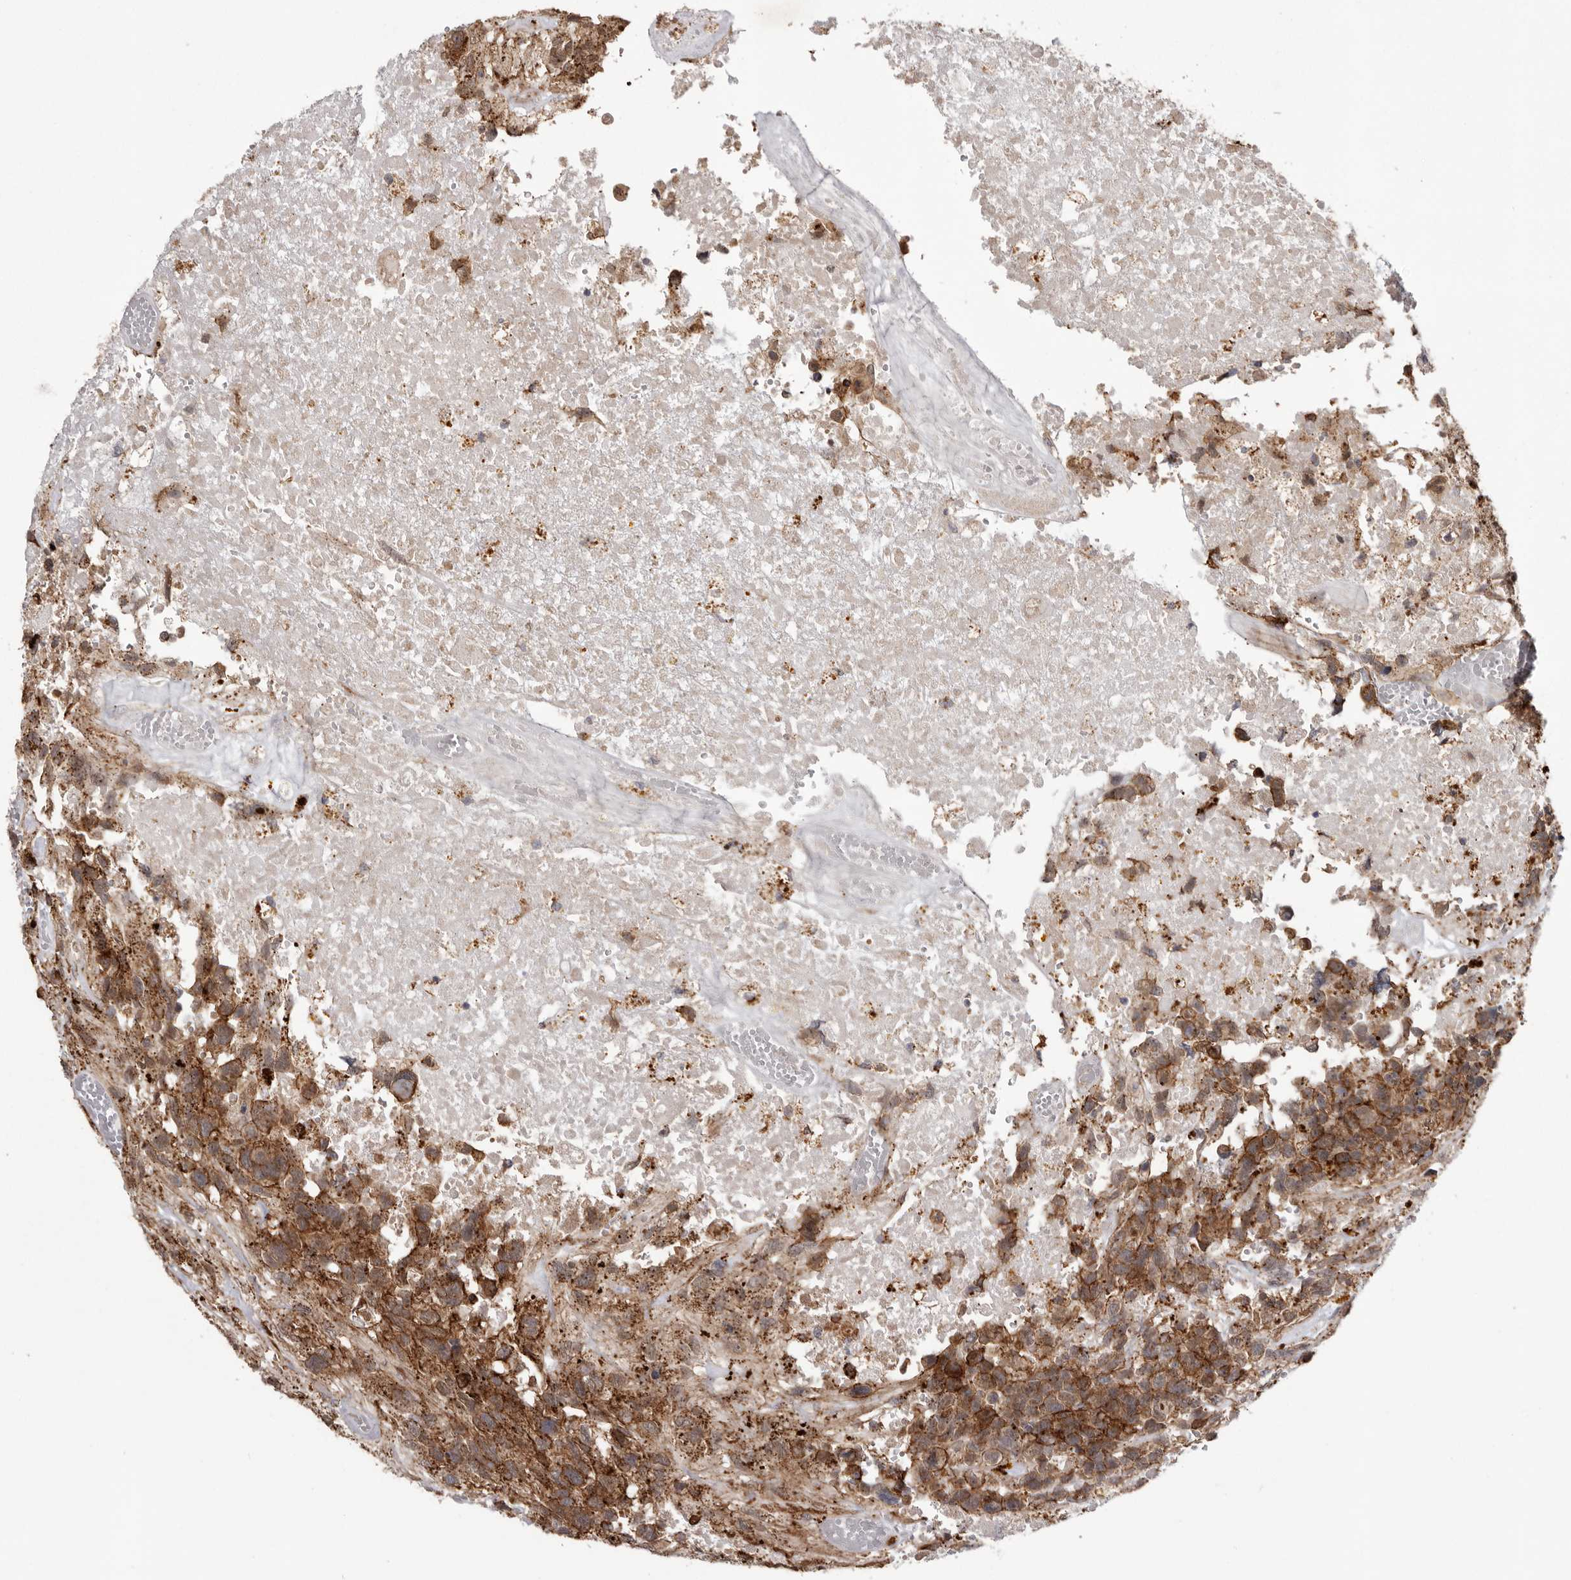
{"staining": {"intensity": "moderate", "quantity": ">75%", "location": "cytoplasmic/membranous"}, "tissue": "glioma", "cell_type": "Tumor cells", "image_type": "cancer", "snomed": [{"axis": "morphology", "description": "Glioma, malignant, High grade"}, {"axis": "topography", "description": "Brain"}], "caption": "An image of malignant high-grade glioma stained for a protein shows moderate cytoplasmic/membranous brown staining in tumor cells.", "gene": "NUP43", "patient": {"sex": "male", "age": 69}}